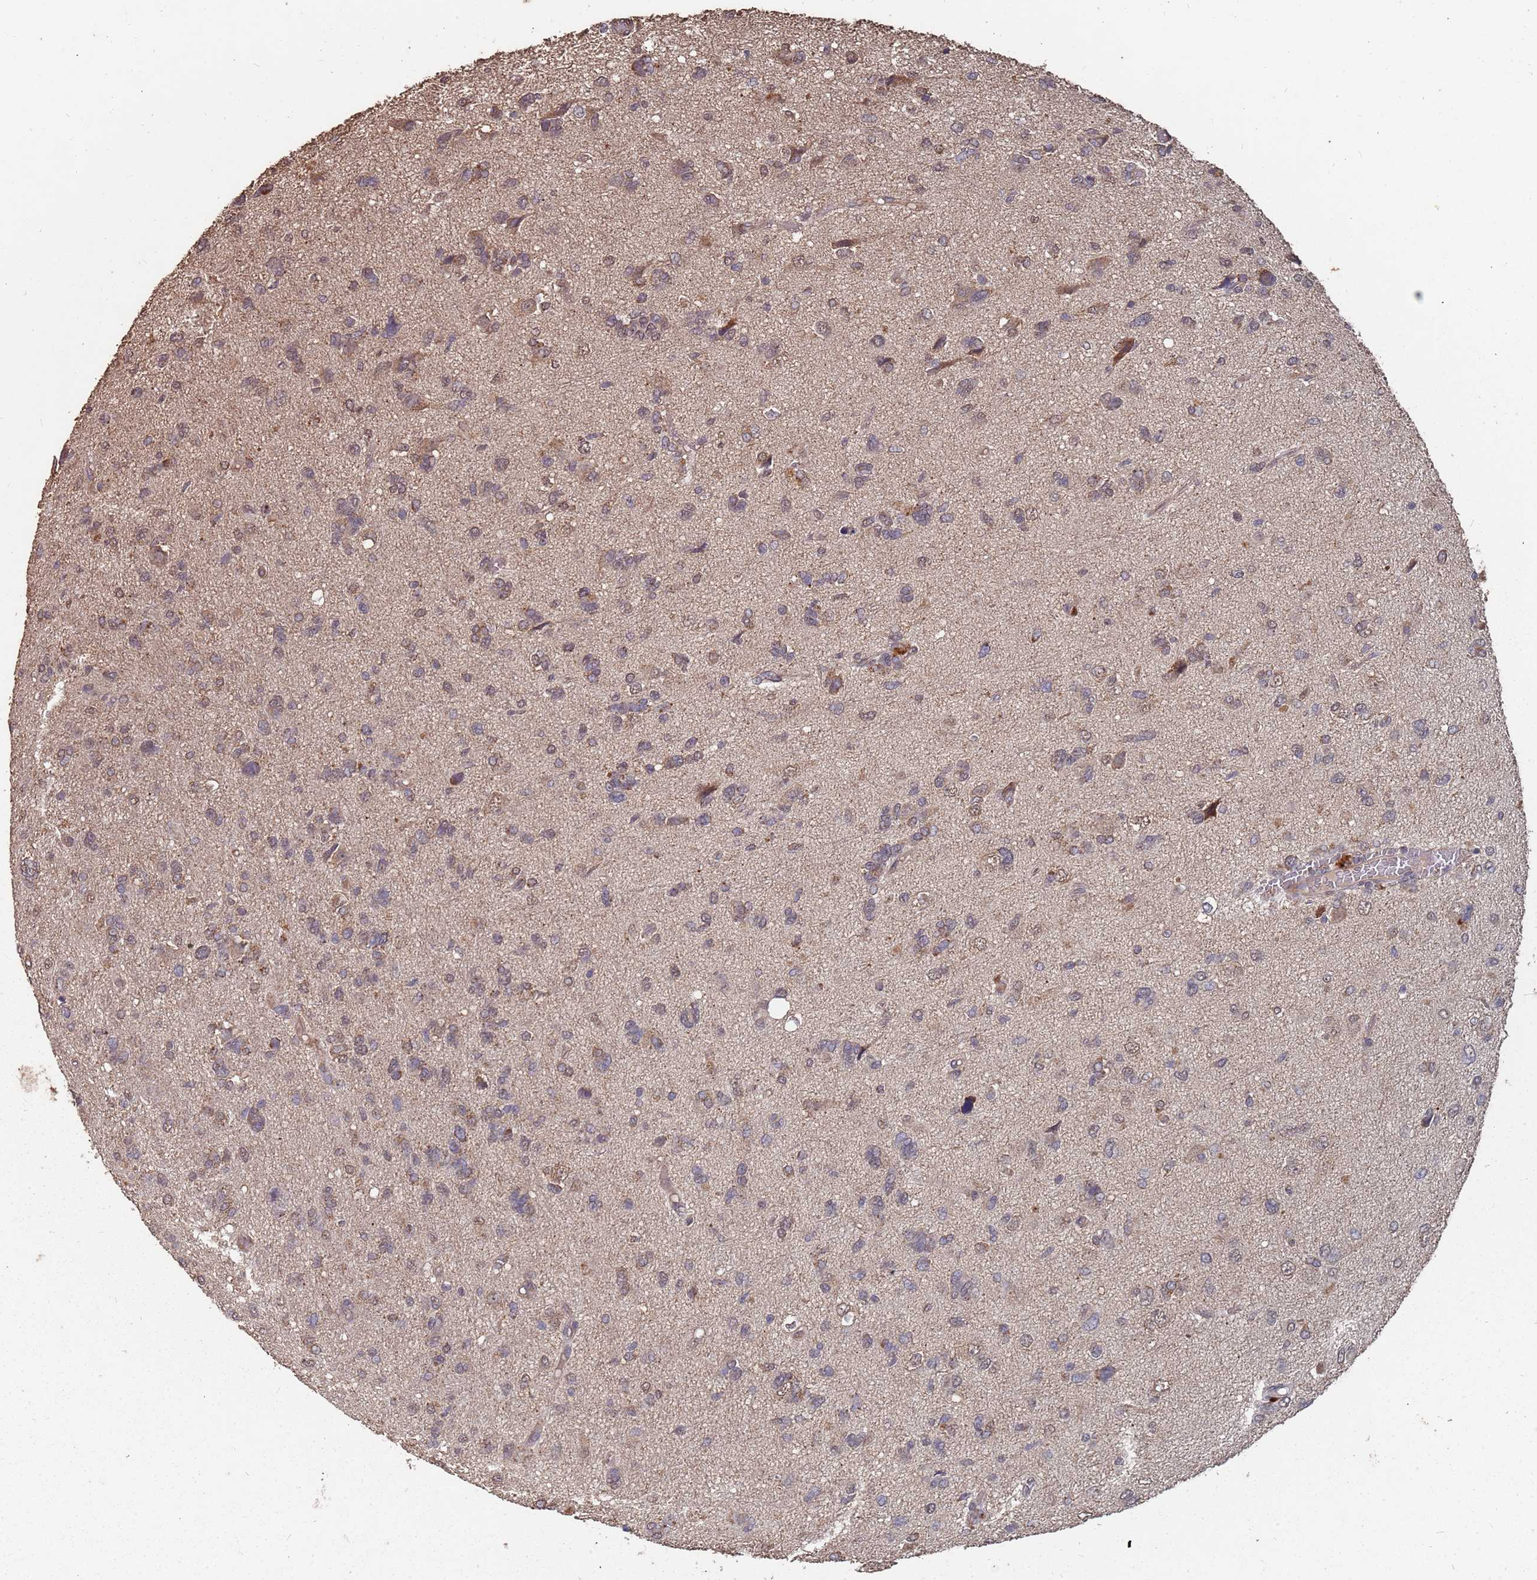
{"staining": {"intensity": "weak", "quantity": "25%-75%", "location": "cytoplasmic/membranous,nuclear"}, "tissue": "glioma", "cell_type": "Tumor cells", "image_type": "cancer", "snomed": [{"axis": "morphology", "description": "Glioma, malignant, High grade"}, {"axis": "topography", "description": "Brain"}], "caption": "Immunohistochemical staining of human glioma displays weak cytoplasmic/membranous and nuclear protein expression in about 25%-75% of tumor cells.", "gene": "PRORP", "patient": {"sex": "female", "age": 59}}